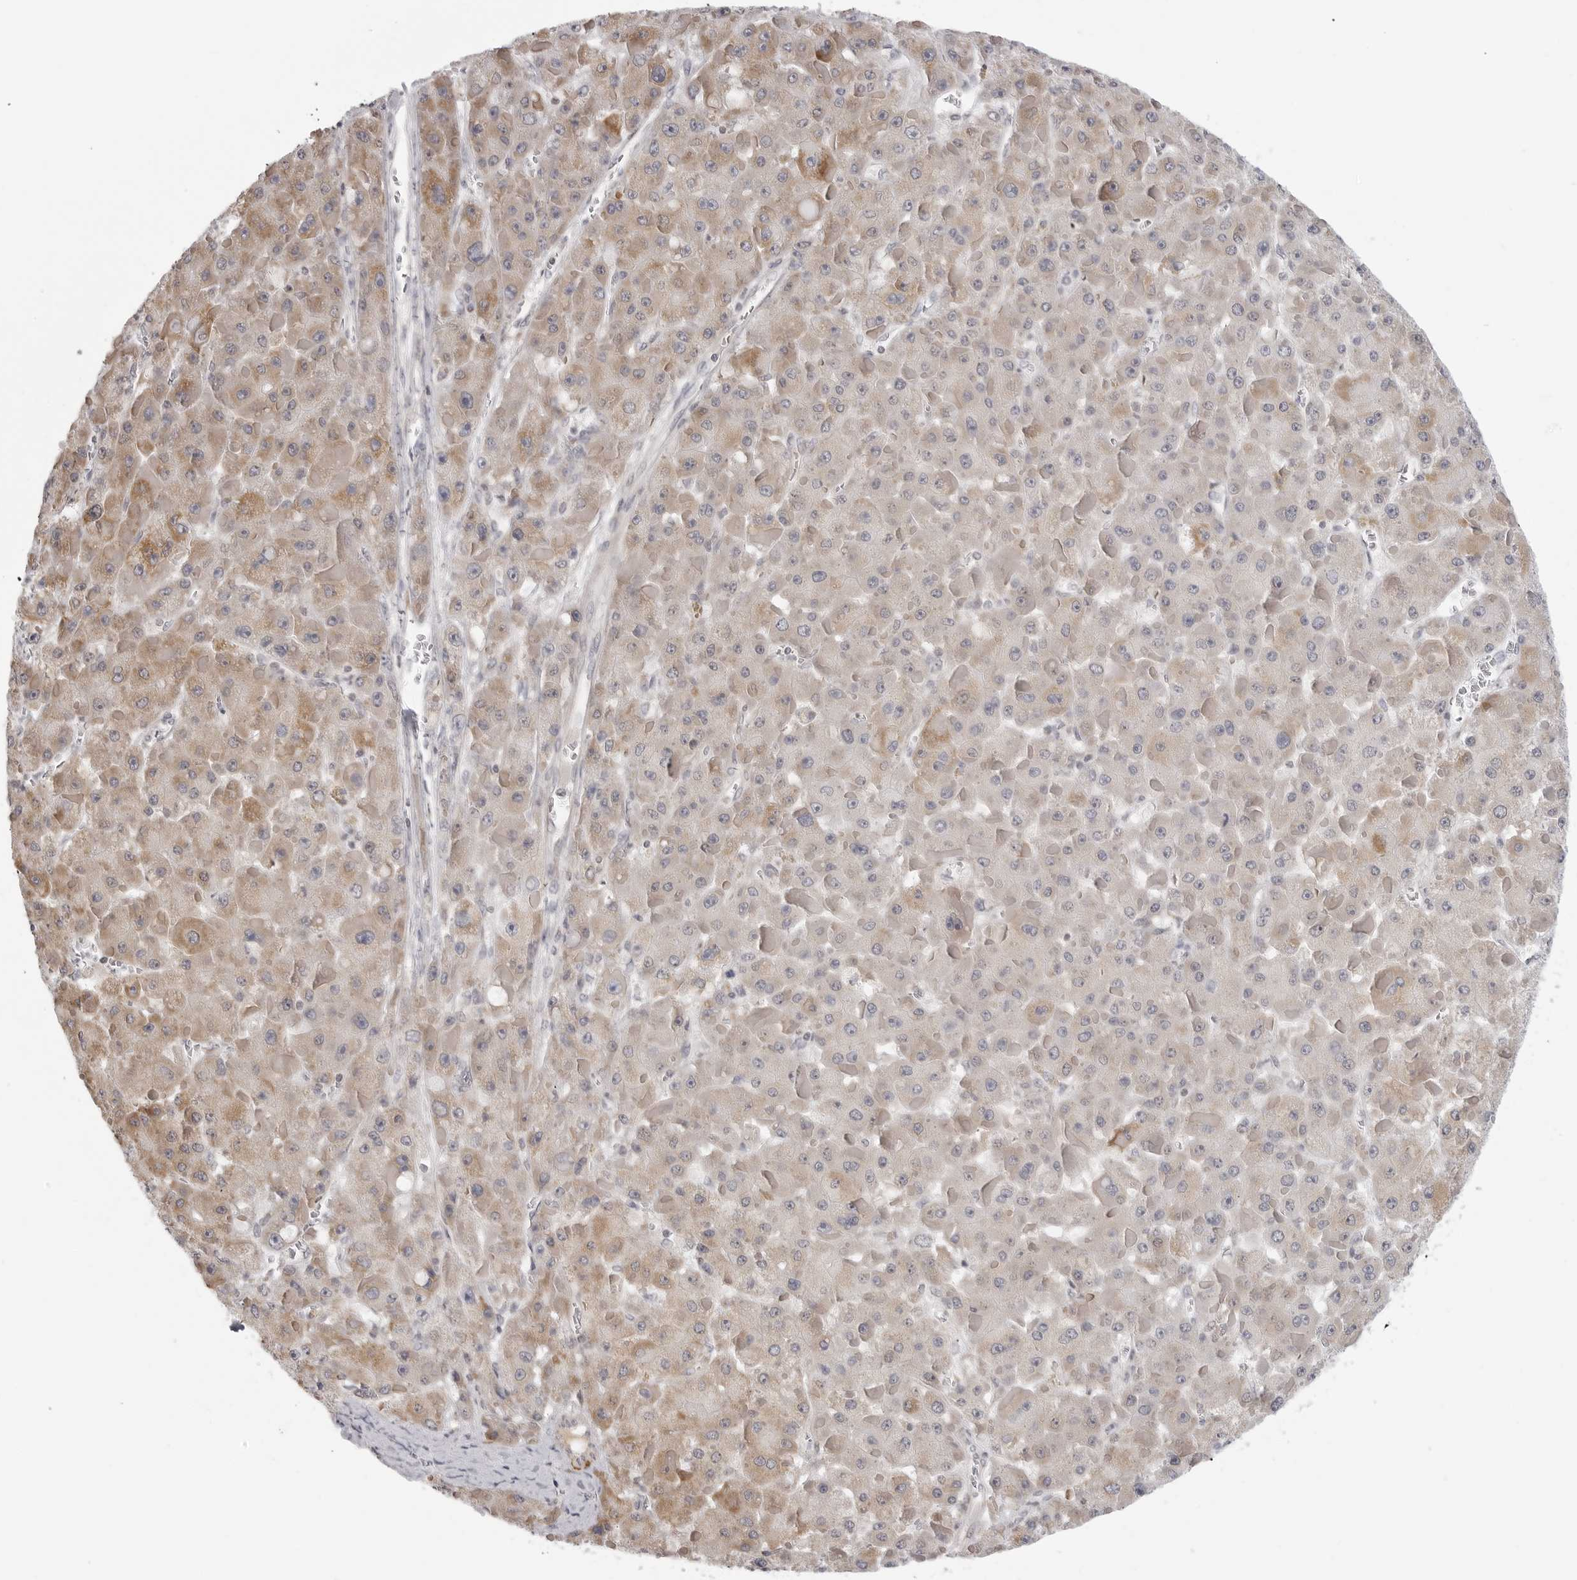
{"staining": {"intensity": "moderate", "quantity": "25%-75%", "location": "cytoplasmic/membranous"}, "tissue": "liver cancer", "cell_type": "Tumor cells", "image_type": "cancer", "snomed": [{"axis": "morphology", "description": "Carcinoma, Hepatocellular, NOS"}, {"axis": "topography", "description": "Liver"}], "caption": "Tumor cells show moderate cytoplasmic/membranous expression in approximately 25%-75% of cells in liver cancer (hepatocellular carcinoma). The protein is shown in brown color, while the nuclei are stained blue.", "gene": "MAP7D1", "patient": {"sex": "female", "age": 73}}